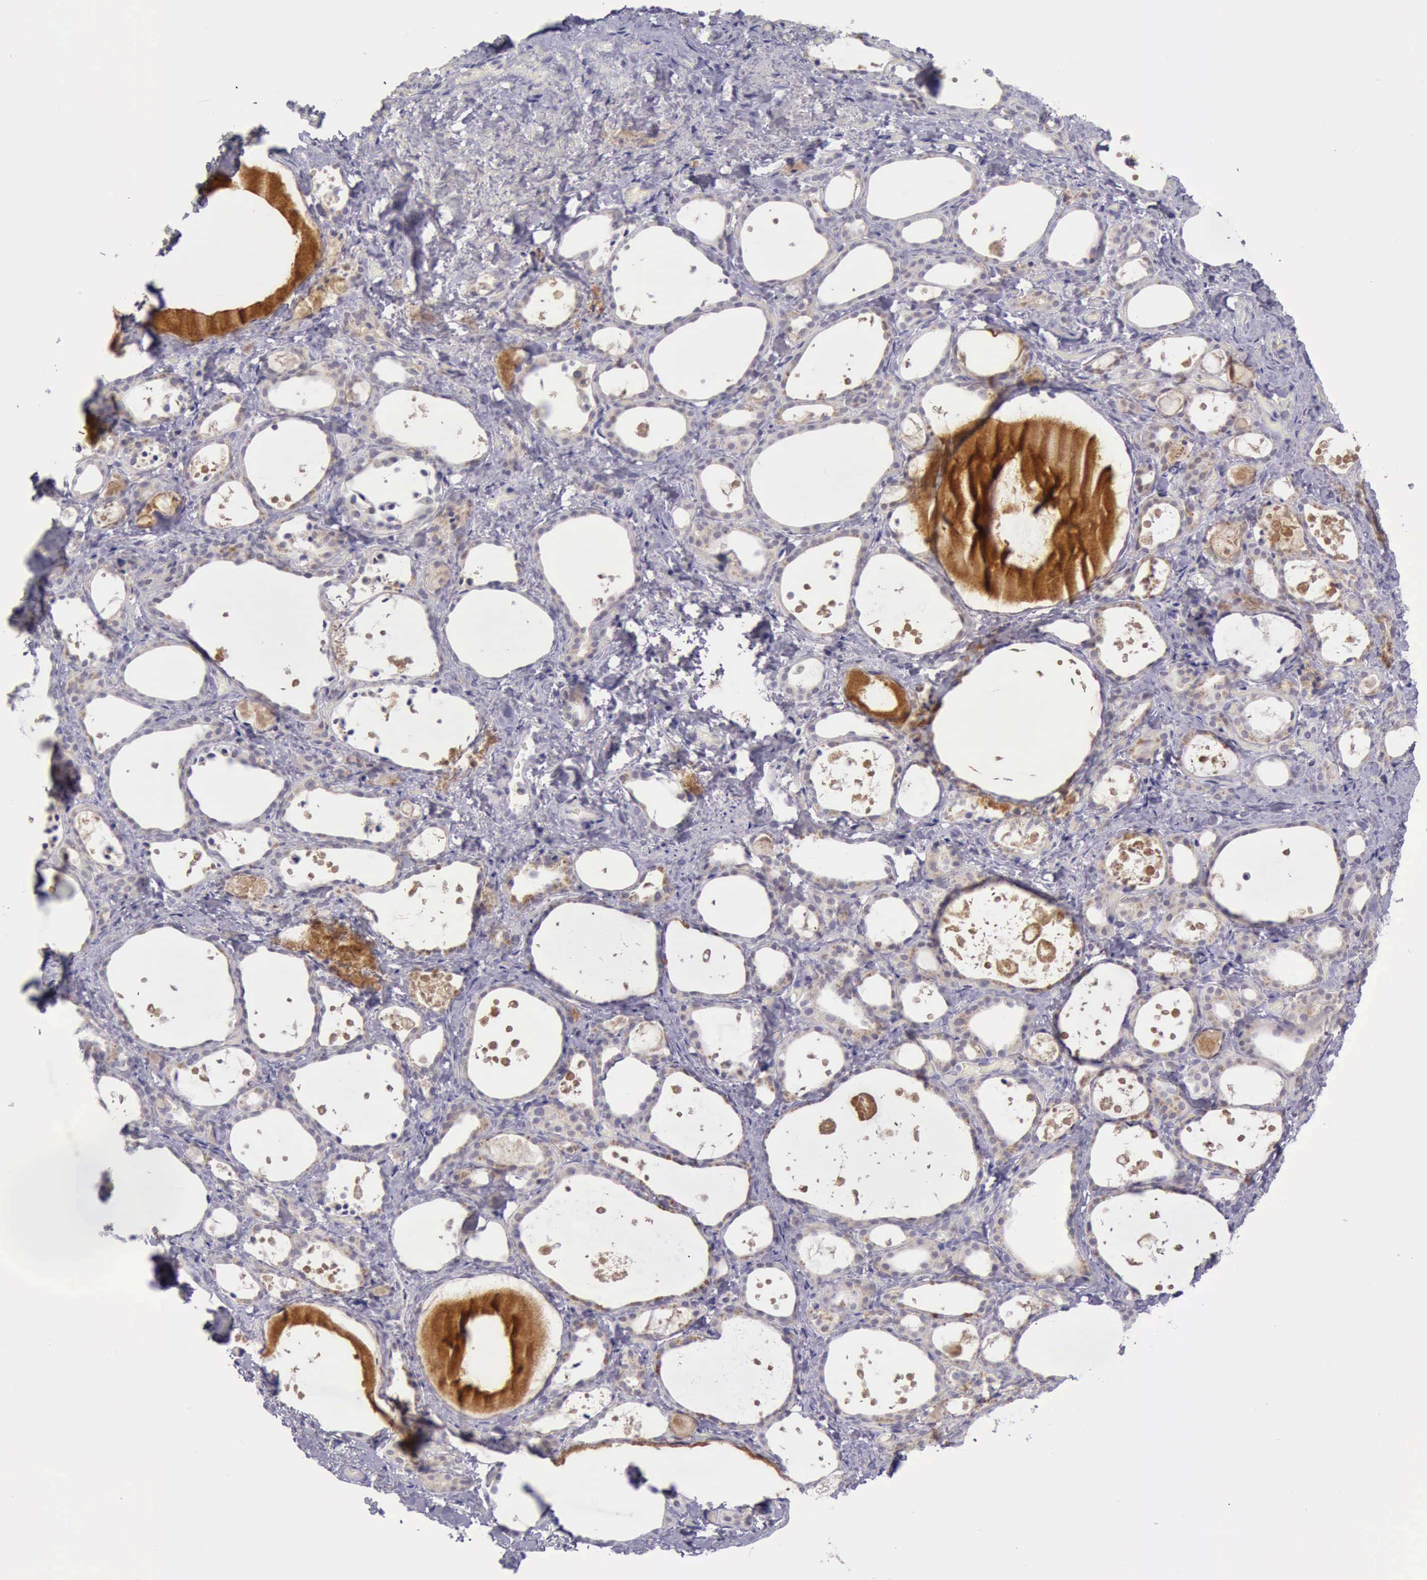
{"staining": {"intensity": "negative", "quantity": "none", "location": "none"}, "tissue": "thyroid gland", "cell_type": "Glandular cells", "image_type": "normal", "snomed": [{"axis": "morphology", "description": "Normal tissue, NOS"}, {"axis": "topography", "description": "Thyroid gland"}], "caption": "An immunohistochemistry (IHC) image of normal thyroid gland is shown. There is no staining in glandular cells of thyroid gland.", "gene": "ARNT2", "patient": {"sex": "female", "age": 75}}